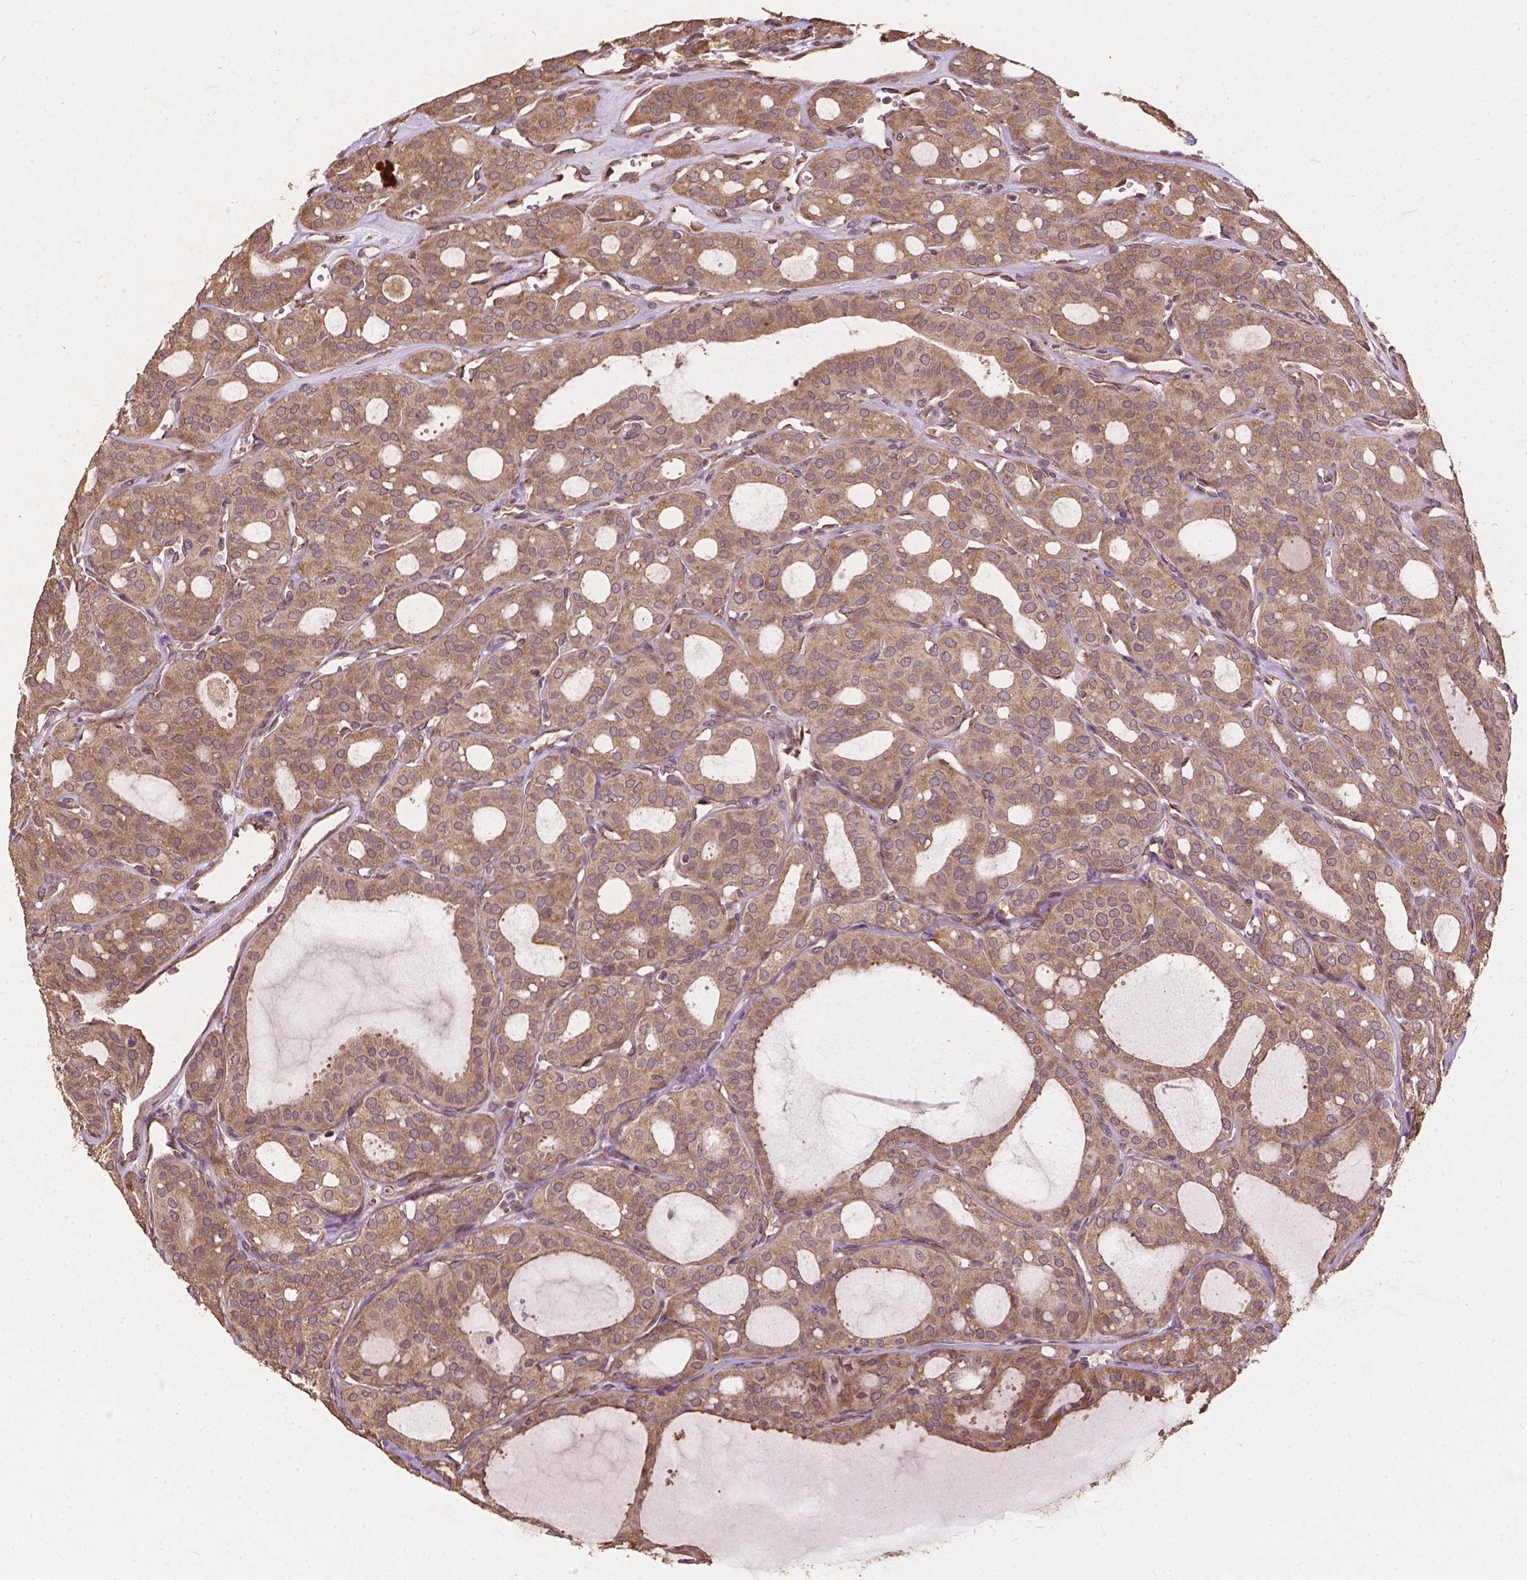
{"staining": {"intensity": "moderate", "quantity": ">75%", "location": "cytoplasmic/membranous"}, "tissue": "thyroid cancer", "cell_type": "Tumor cells", "image_type": "cancer", "snomed": [{"axis": "morphology", "description": "Follicular adenoma carcinoma, NOS"}, {"axis": "topography", "description": "Thyroid gland"}], "caption": "The image demonstrates immunohistochemical staining of thyroid cancer (follicular adenoma carcinoma). There is moderate cytoplasmic/membranous staining is present in approximately >75% of tumor cells.", "gene": "G3BP1", "patient": {"sex": "male", "age": 75}}